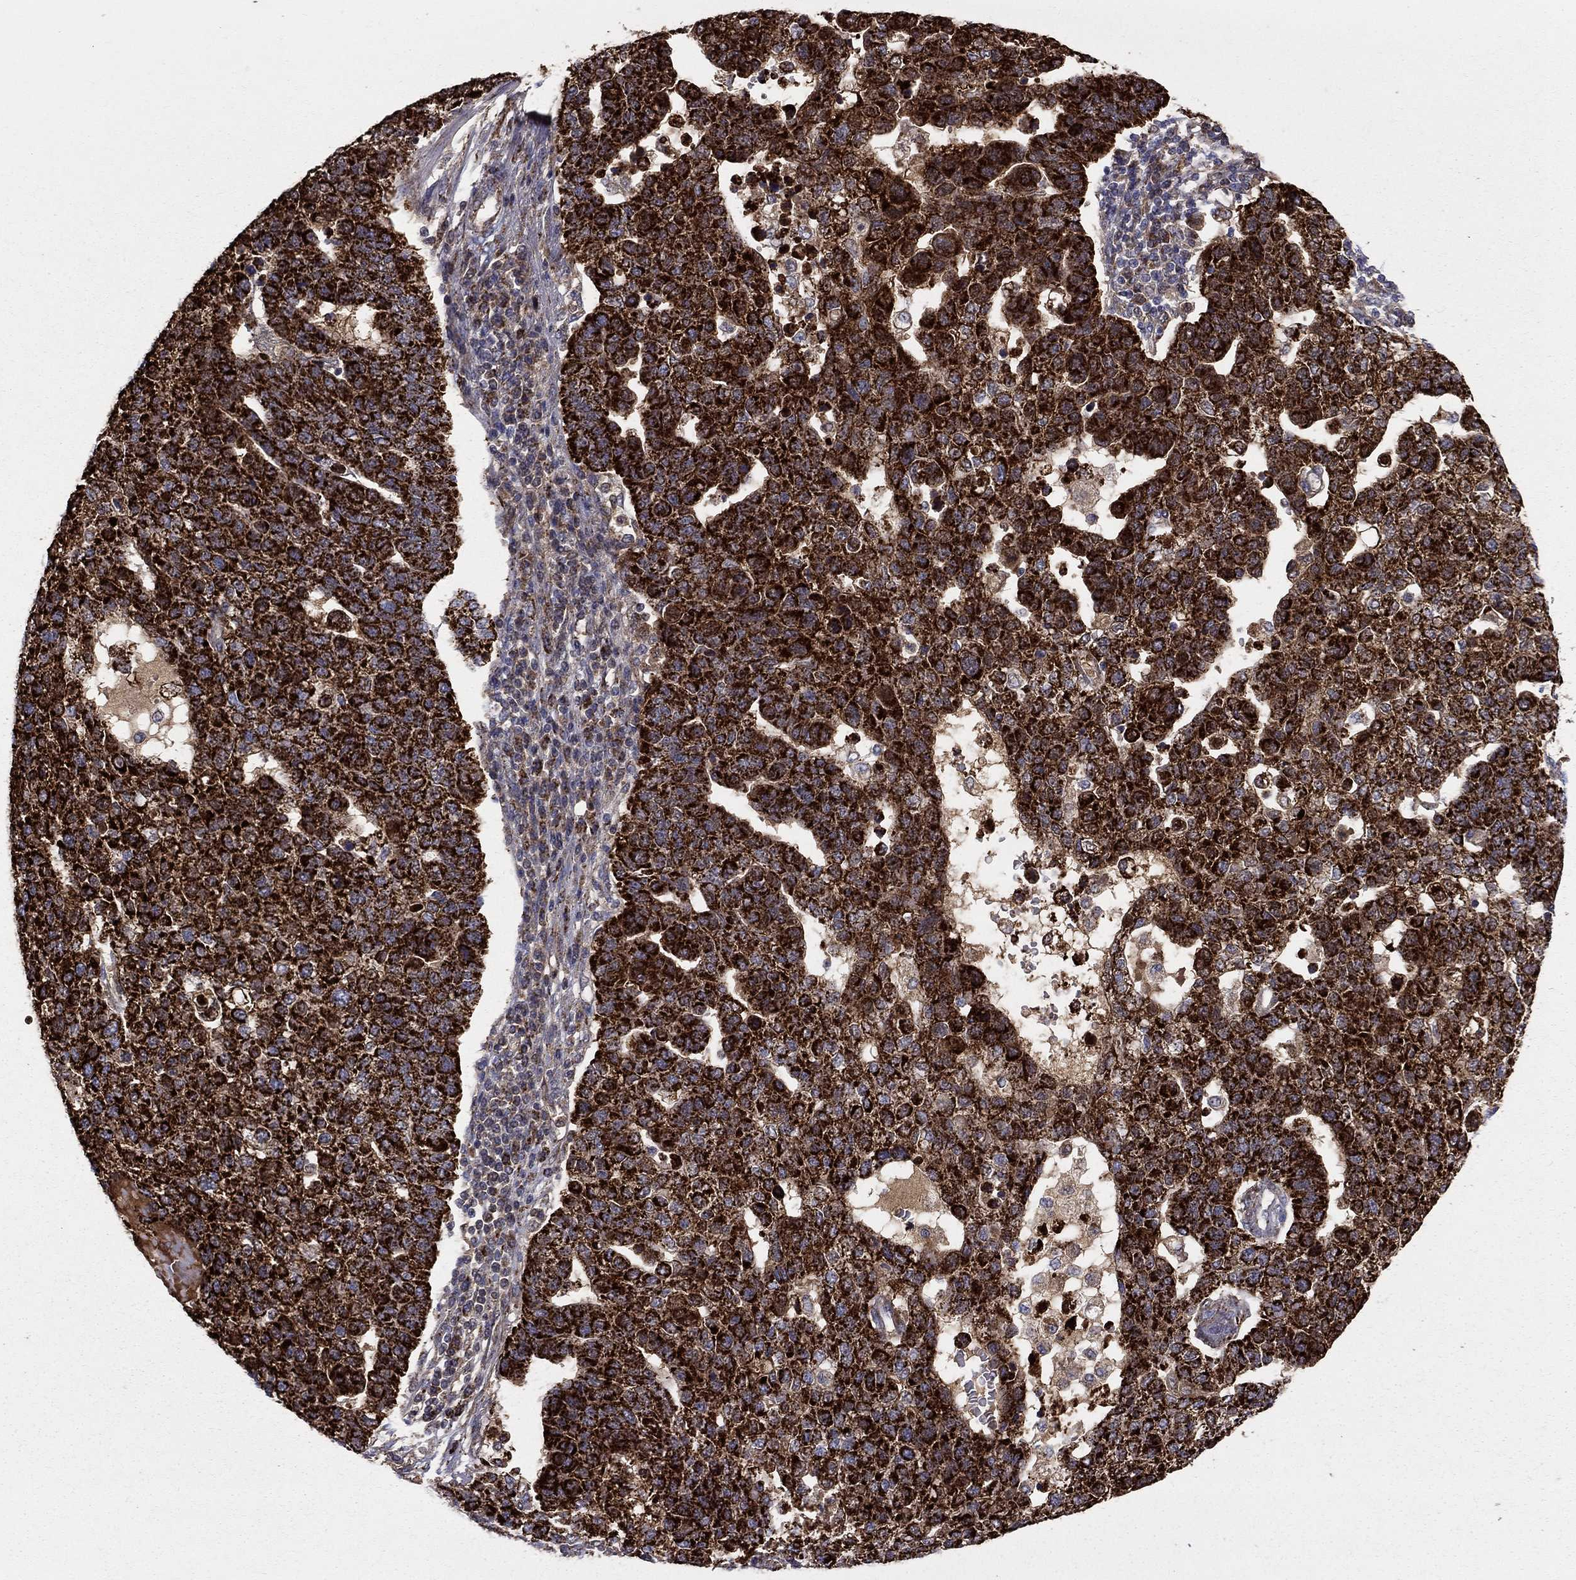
{"staining": {"intensity": "strong", "quantity": ">75%", "location": "cytoplasmic/membranous"}, "tissue": "pancreatic cancer", "cell_type": "Tumor cells", "image_type": "cancer", "snomed": [{"axis": "morphology", "description": "Adenocarcinoma, NOS"}, {"axis": "topography", "description": "Pancreas"}], "caption": "Tumor cells show high levels of strong cytoplasmic/membranous expression in about >75% of cells in human pancreatic adenocarcinoma.", "gene": "GCSH", "patient": {"sex": "female", "age": 61}}